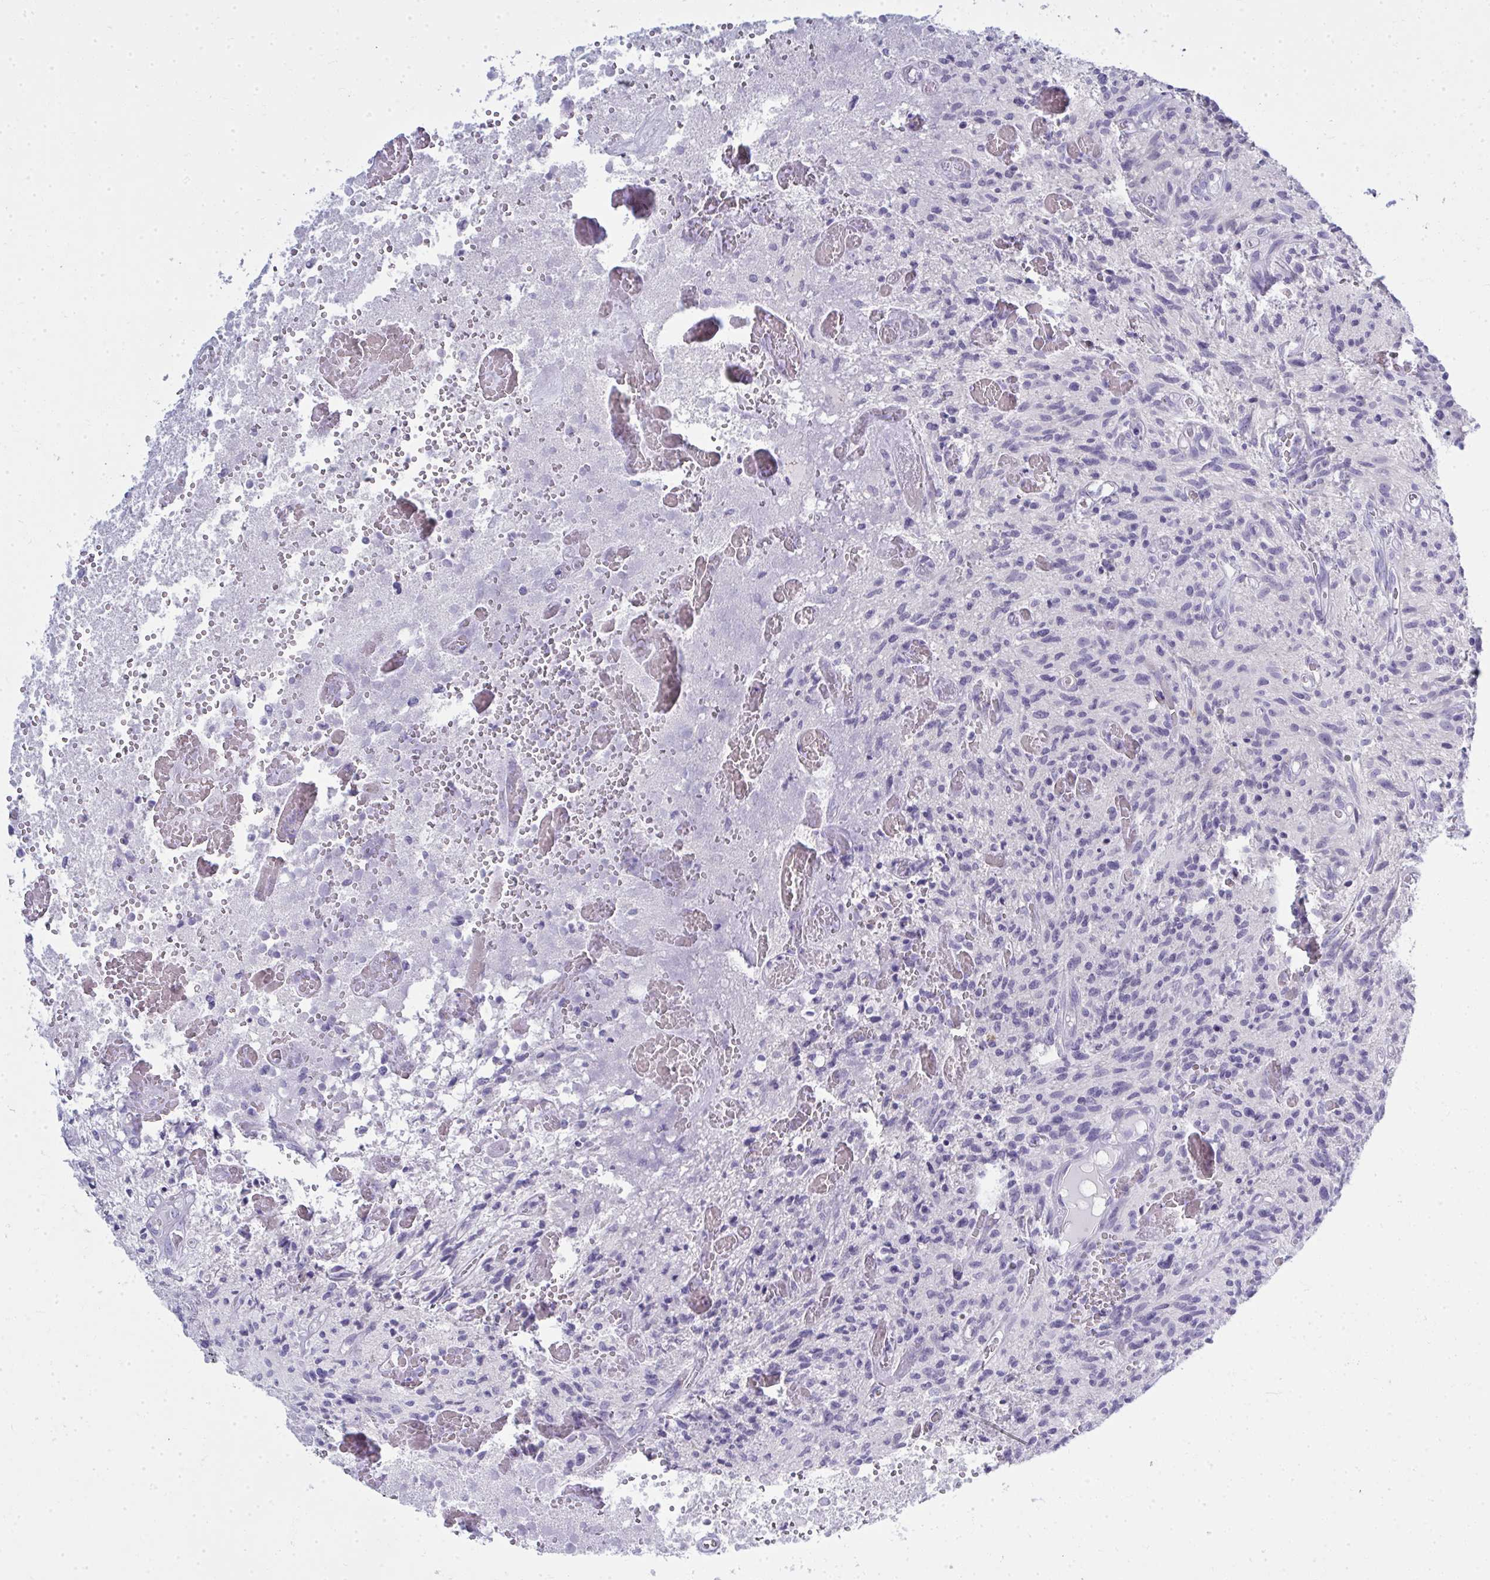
{"staining": {"intensity": "negative", "quantity": "none", "location": "none"}, "tissue": "glioma", "cell_type": "Tumor cells", "image_type": "cancer", "snomed": [{"axis": "morphology", "description": "Glioma, malignant, High grade"}, {"axis": "topography", "description": "Brain"}], "caption": "This is a photomicrograph of IHC staining of glioma, which shows no expression in tumor cells.", "gene": "QDPR", "patient": {"sex": "male", "age": 75}}